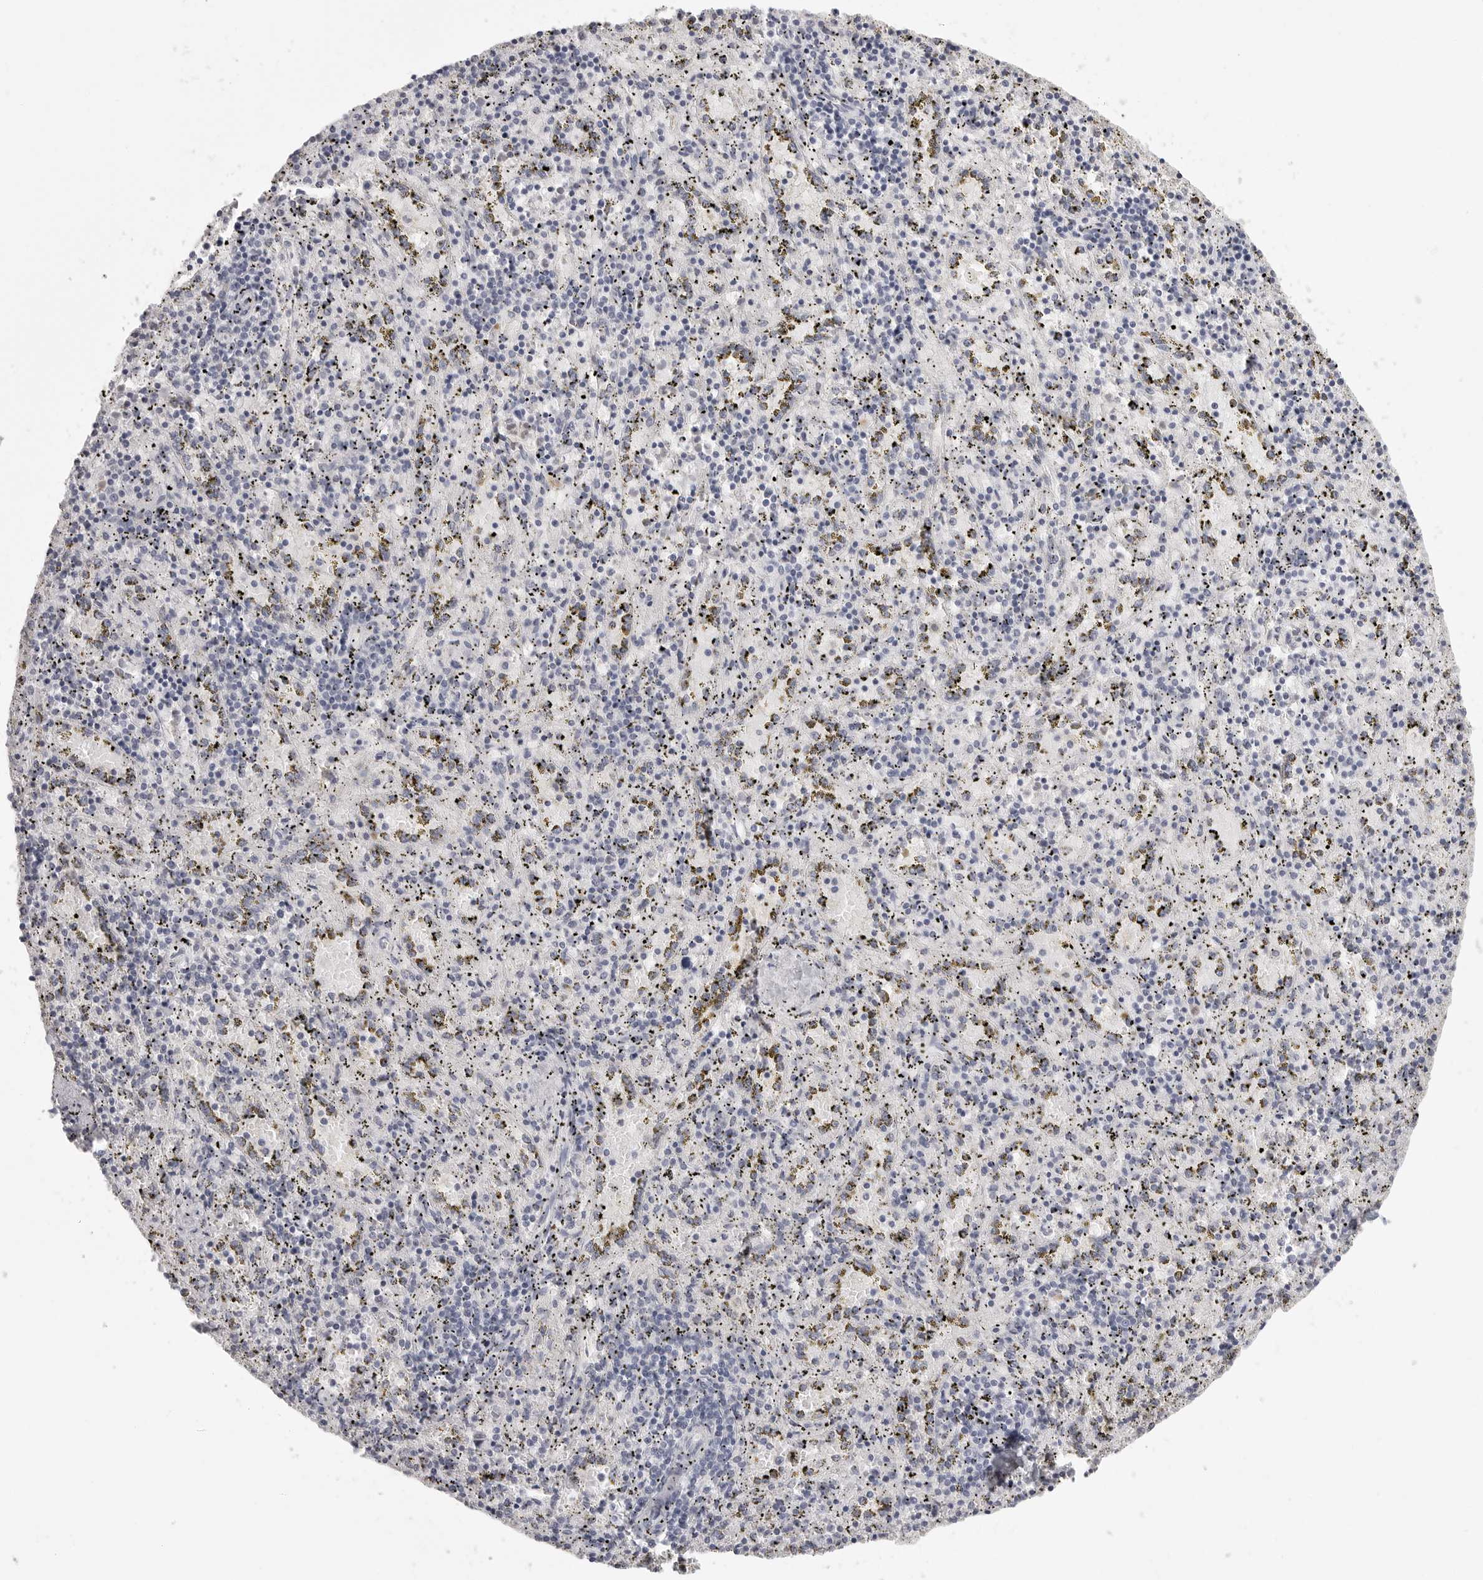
{"staining": {"intensity": "negative", "quantity": "none", "location": "none"}, "tissue": "spleen", "cell_type": "Cells in red pulp", "image_type": "normal", "snomed": [{"axis": "morphology", "description": "Normal tissue, NOS"}, {"axis": "topography", "description": "Spleen"}], "caption": "This is a micrograph of immunohistochemistry staining of unremarkable spleen, which shows no positivity in cells in red pulp.", "gene": "HMGCS2", "patient": {"sex": "male", "age": 11}}